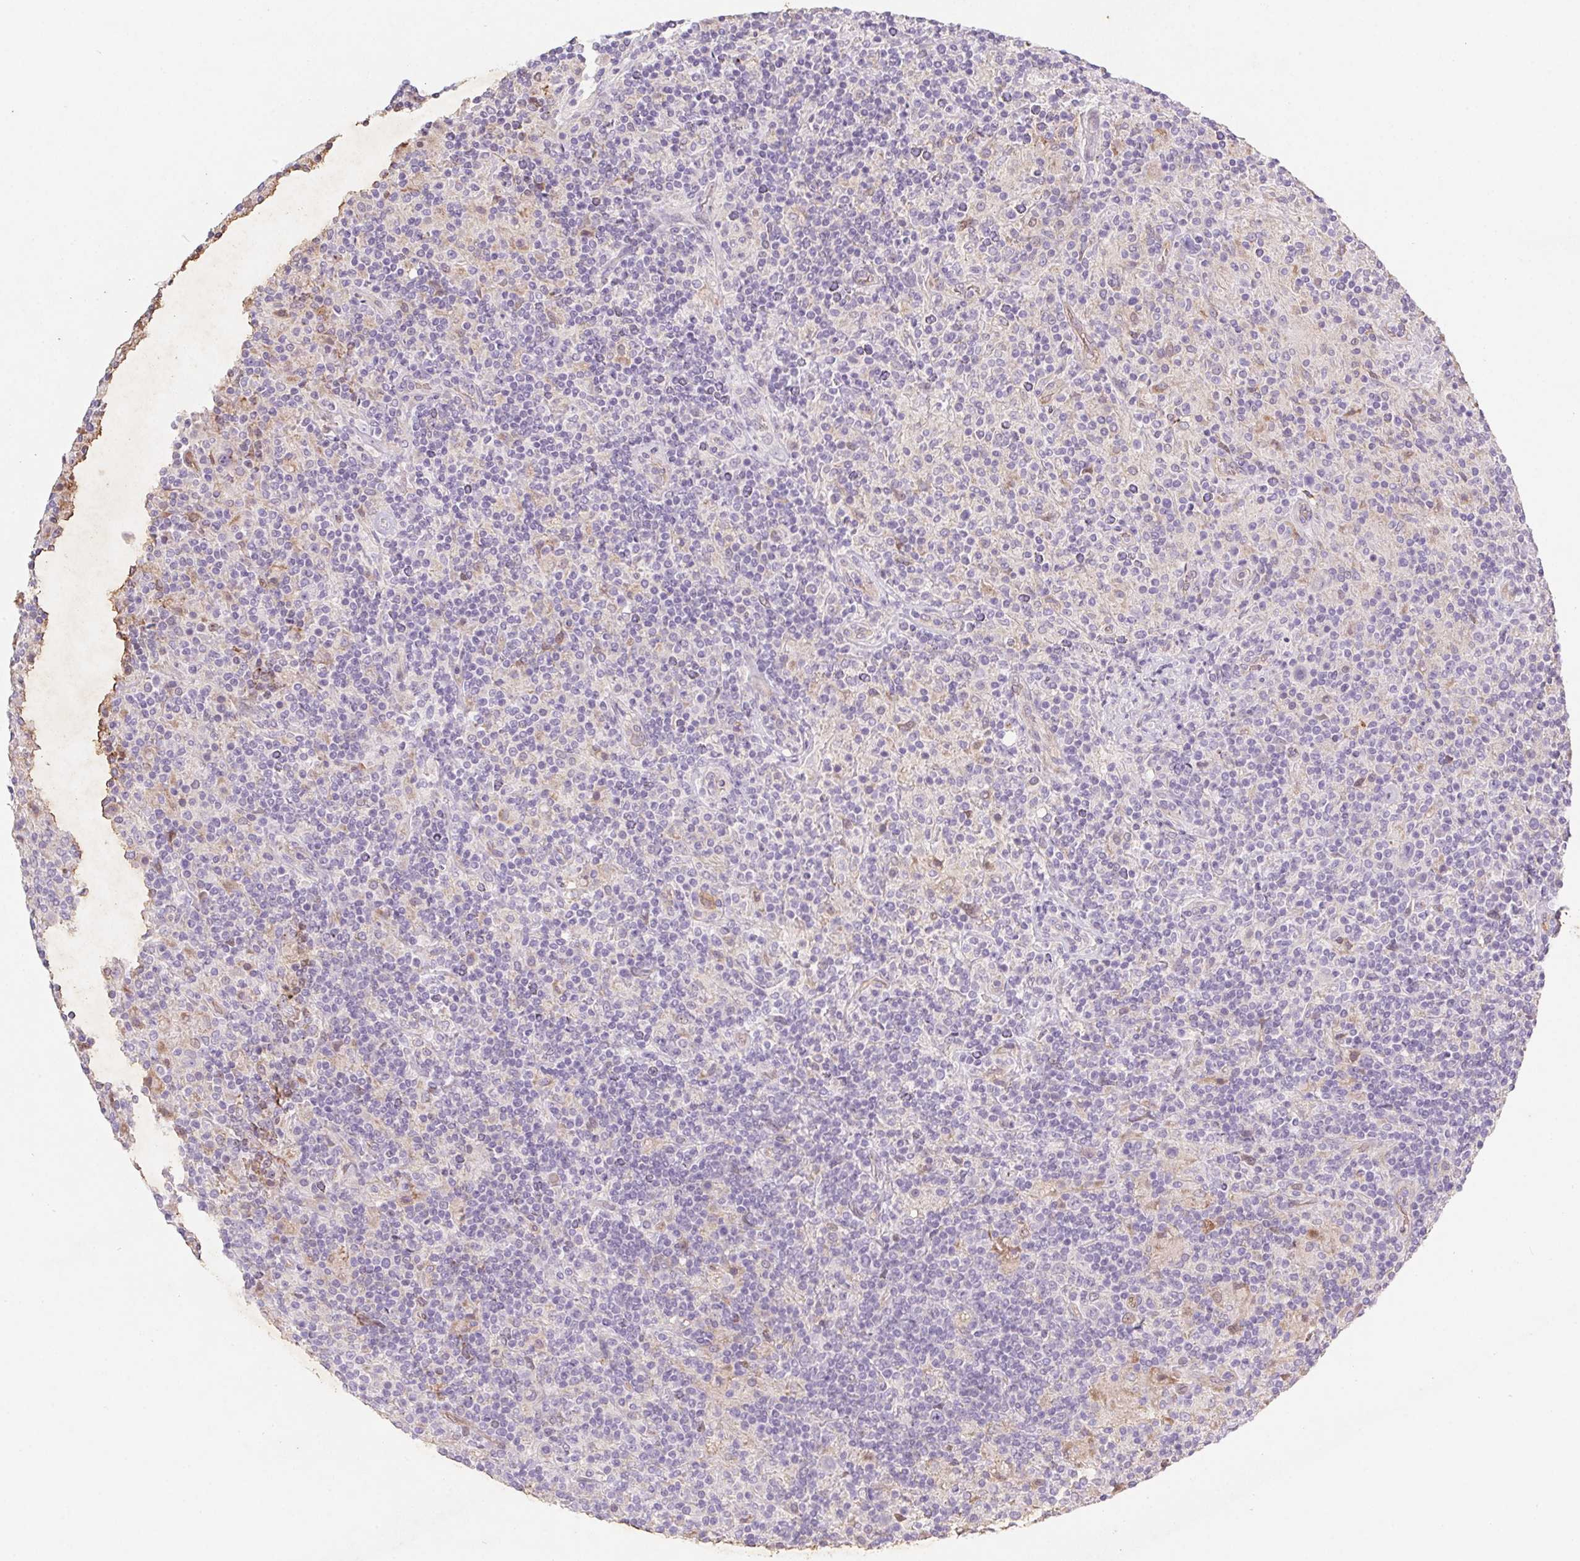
{"staining": {"intensity": "negative", "quantity": "none", "location": "none"}, "tissue": "lymphoma", "cell_type": "Tumor cells", "image_type": "cancer", "snomed": [{"axis": "morphology", "description": "Hodgkin's disease, NOS"}, {"axis": "topography", "description": "Lymph node"}], "caption": "Image shows no significant protein staining in tumor cells of lymphoma.", "gene": "DCD", "patient": {"sex": "male", "age": 70}}